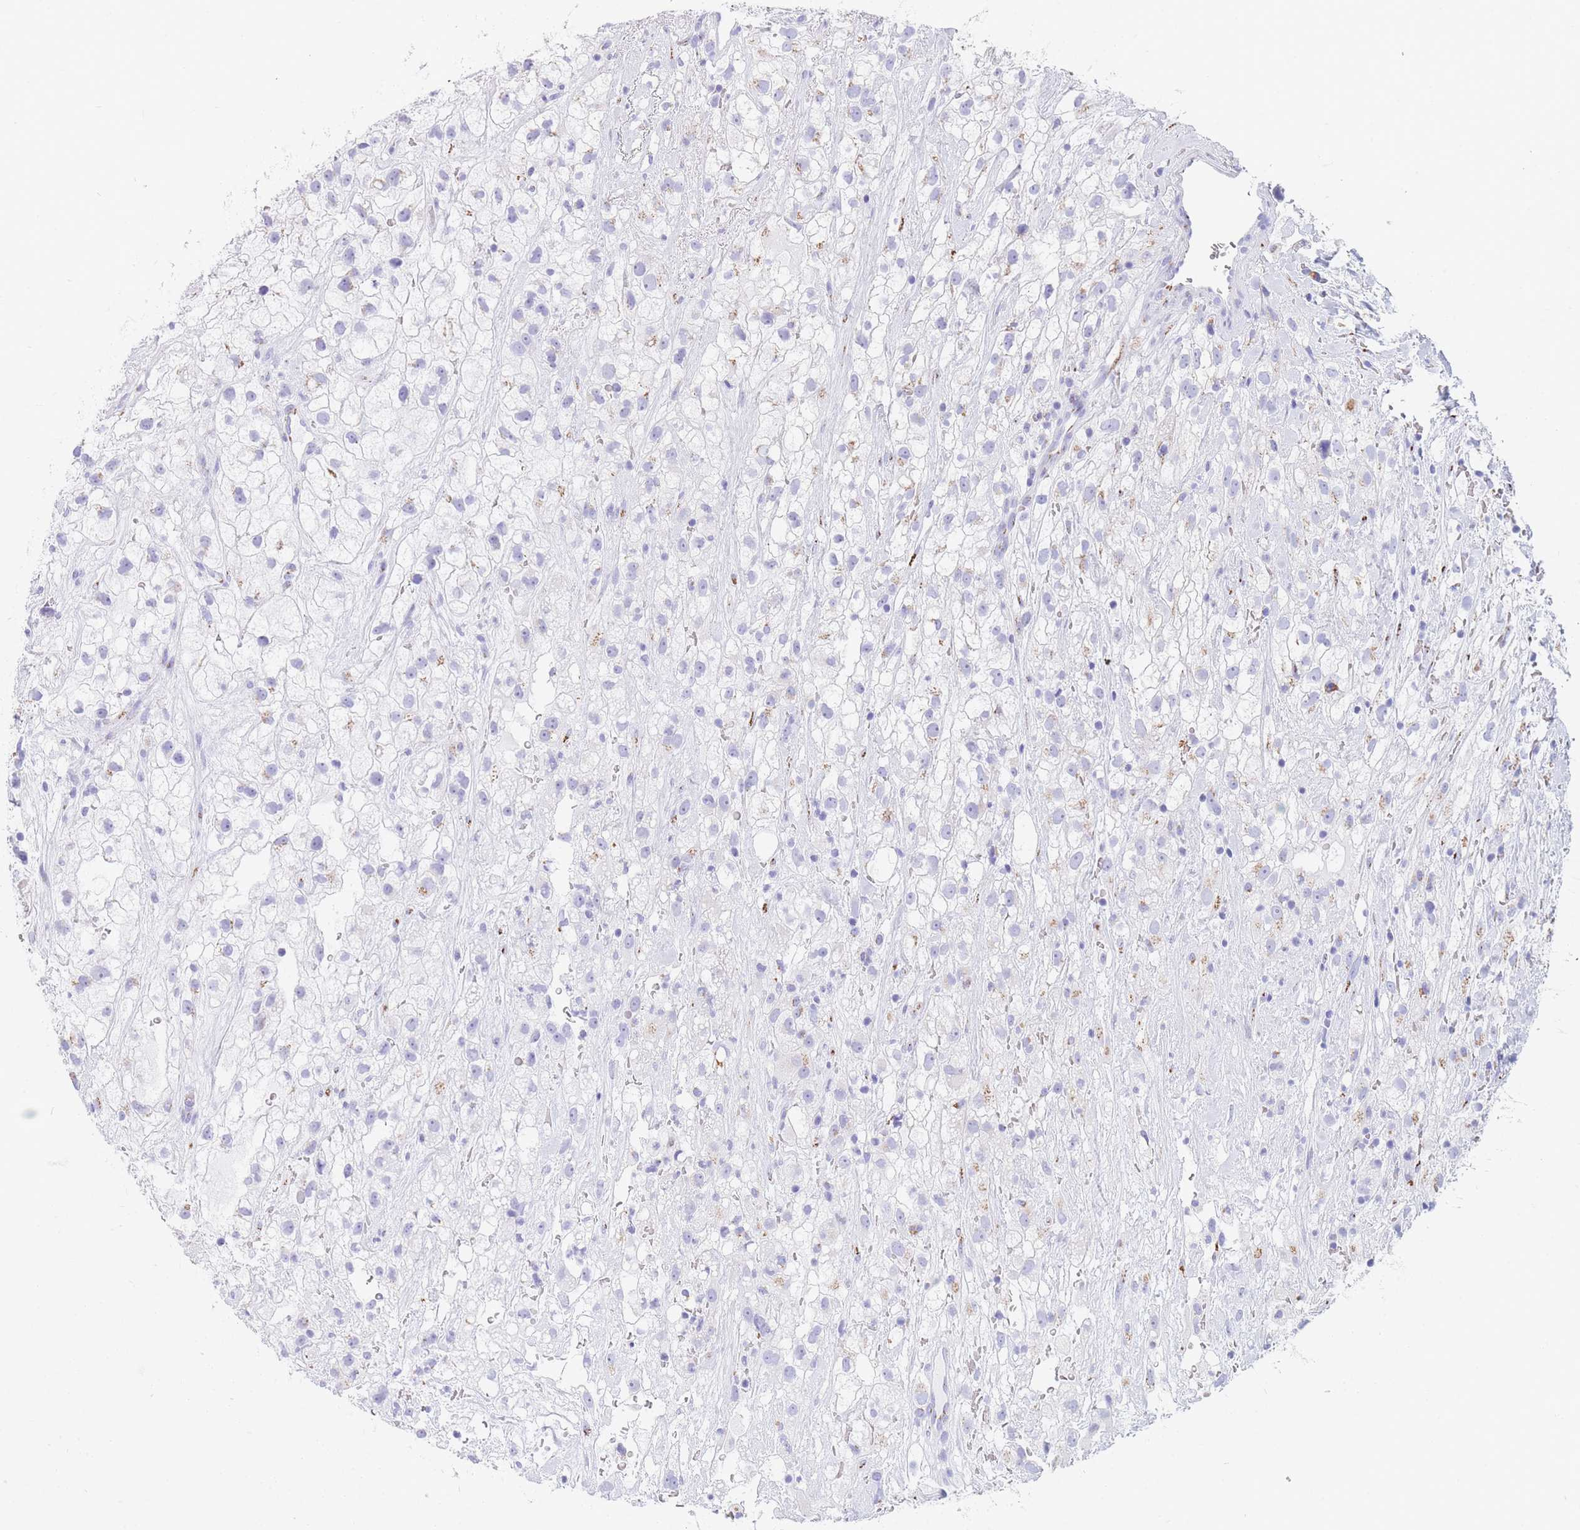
{"staining": {"intensity": "negative", "quantity": "none", "location": "none"}, "tissue": "renal cancer", "cell_type": "Tumor cells", "image_type": "cancer", "snomed": [{"axis": "morphology", "description": "Adenocarcinoma, NOS"}, {"axis": "topography", "description": "Kidney"}], "caption": "IHC of human renal adenocarcinoma reveals no expression in tumor cells.", "gene": "FAM3C", "patient": {"sex": "male", "age": 59}}